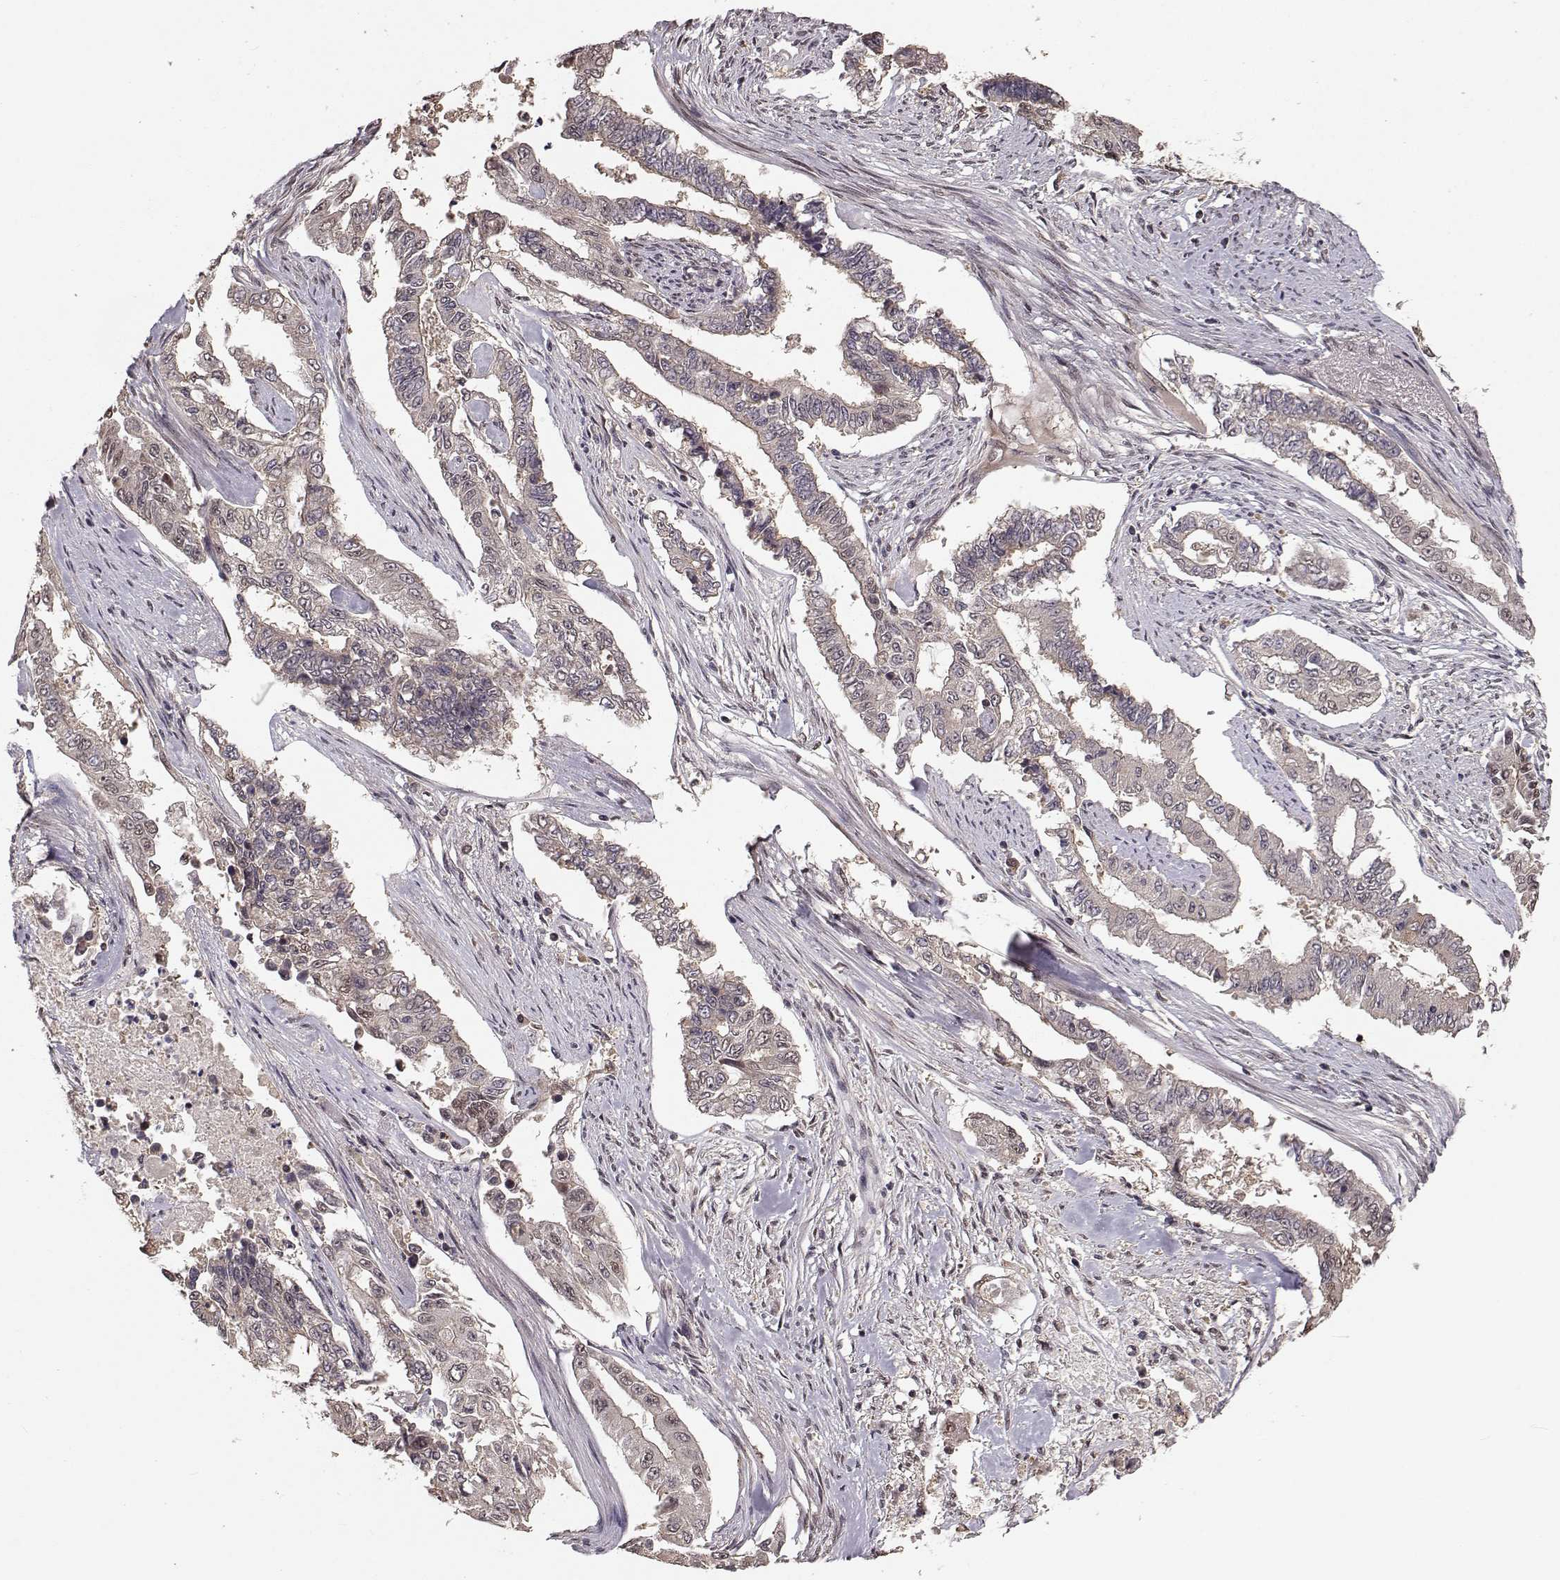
{"staining": {"intensity": "weak", "quantity": "25%-75%", "location": "cytoplasmic/membranous"}, "tissue": "endometrial cancer", "cell_type": "Tumor cells", "image_type": "cancer", "snomed": [{"axis": "morphology", "description": "Adenocarcinoma, NOS"}, {"axis": "topography", "description": "Uterus"}], "caption": "There is low levels of weak cytoplasmic/membranous staining in tumor cells of endometrial cancer, as demonstrated by immunohistochemical staining (brown color).", "gene": "PLEKHG3", "patient": {"sex": "female", "age": 59}}